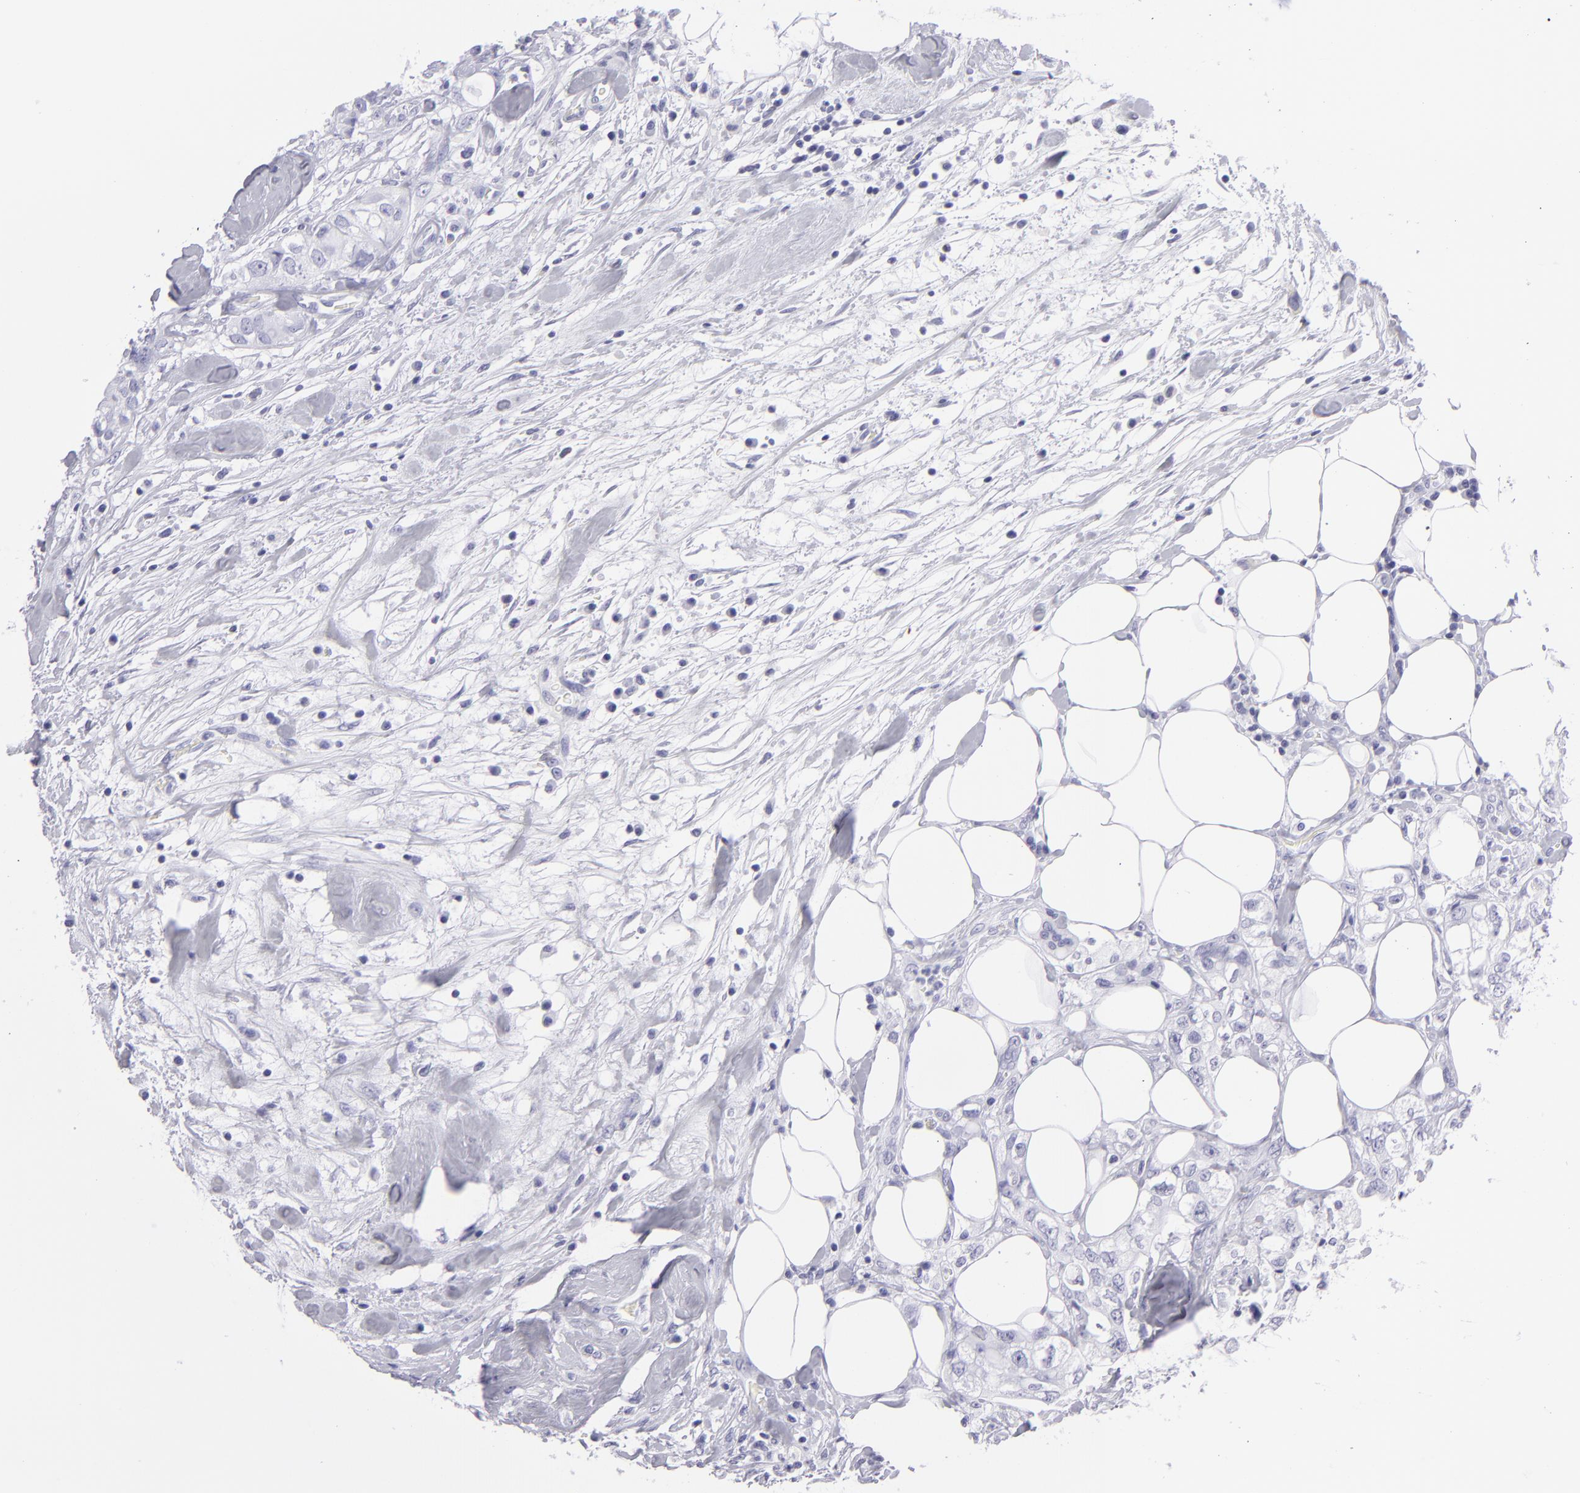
{"staining": {"intensity": "negative", "quantity": "none", "location": "none"}, "tissue": "colorectal cancer", "cell_type": "Tumor cells", "image_type": "cancer", "snomed": [{"axis": "morphology", "description": "Adenocarcinoma, NOS"}, {"axis": "topography", "description": "Rectum"}], "caption": "This is a histopathology image of immunohistochemistry (IHC) staining of colorectal cancer (adenocarcinoma), which shows no staining in tumor cells. (DAB immunohistochemistry with hematoxylin counter stain).", "gene": "PVALB", "patient": {"sex": "female", "age": 57}}